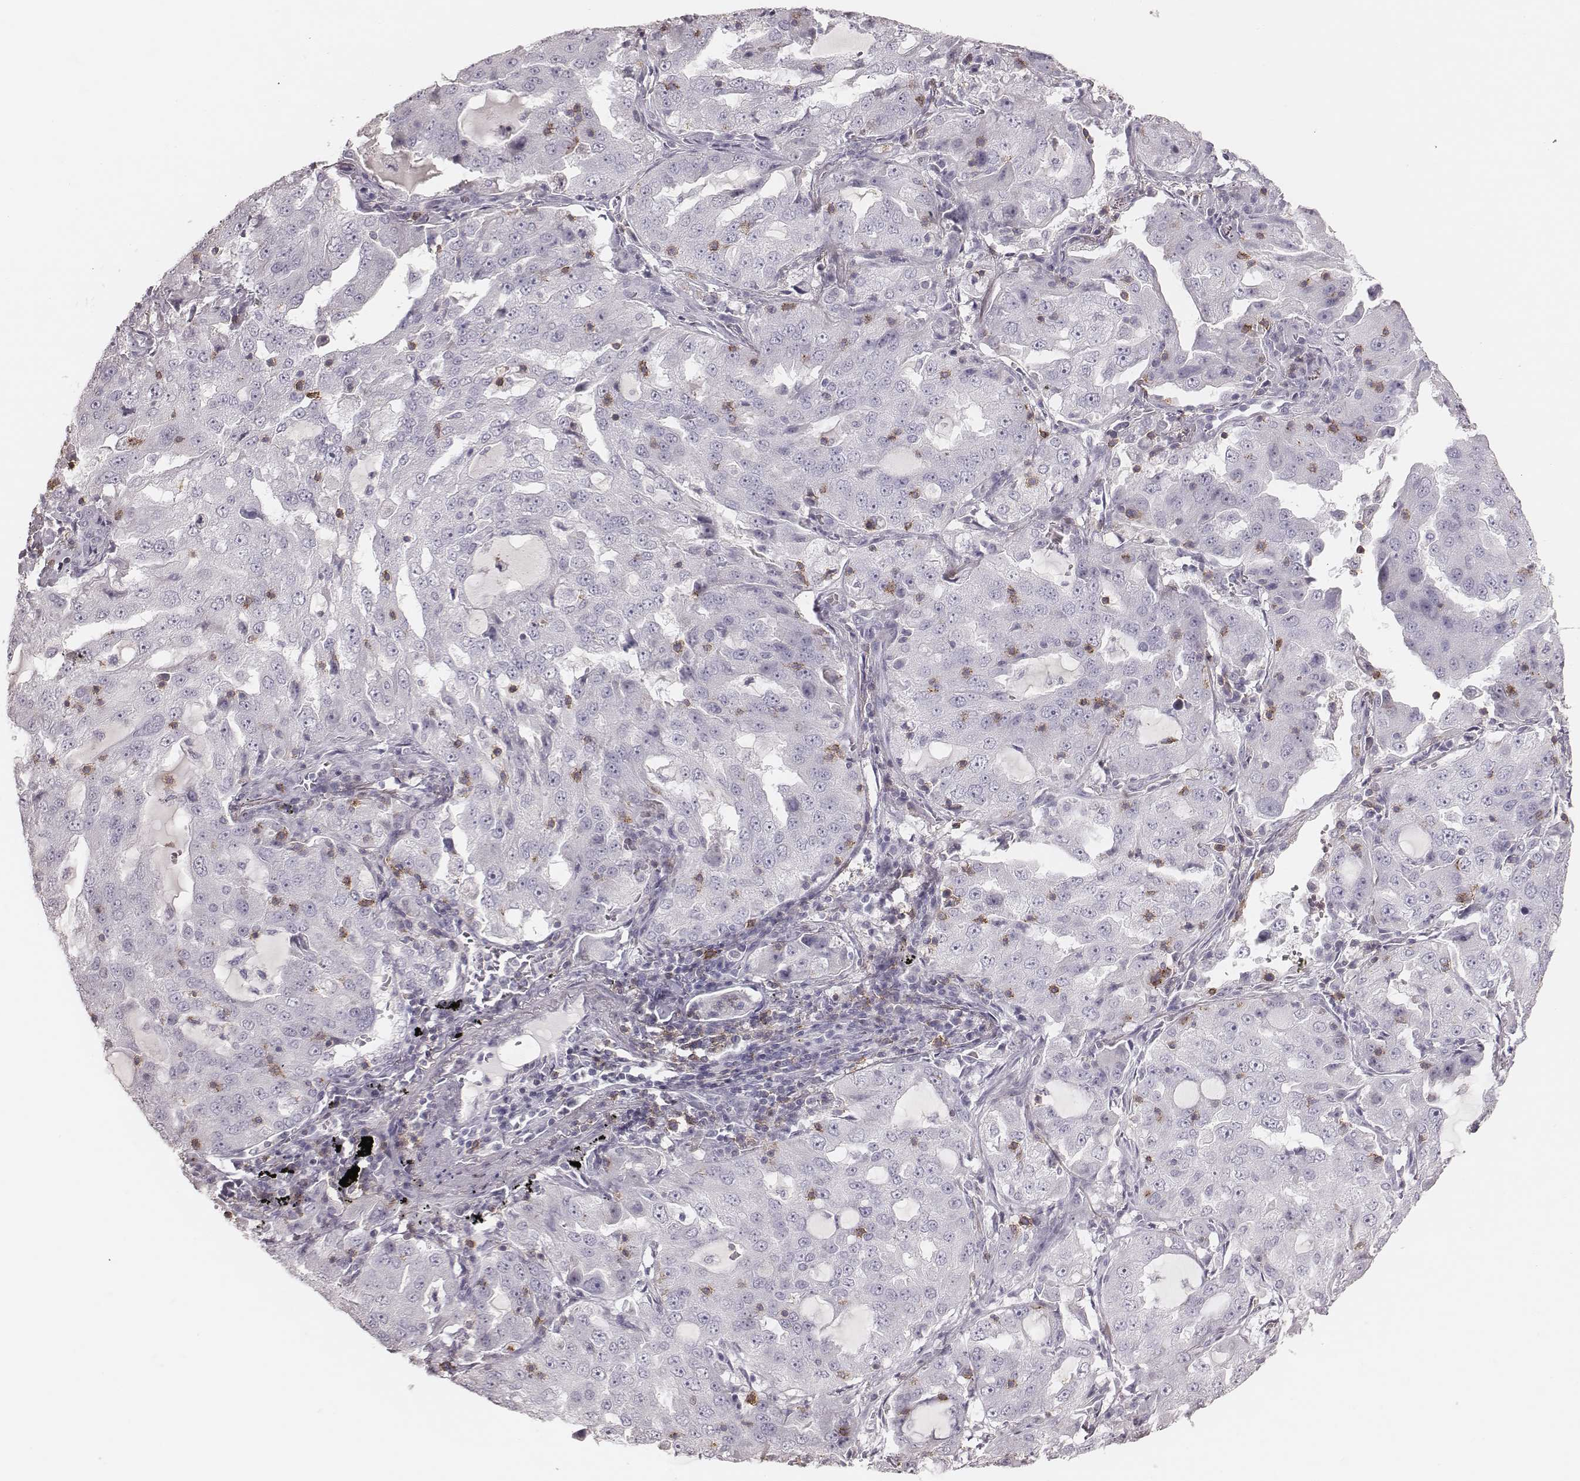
{"staining": {"intensity": "negative", "quantity": "none", "location": "none"}, "tissue": "lung cancer", "cell_type": "Tumor cells", "image_type": "cancer", "snomed": [{"axis": "morphology", "description": "Adenocarcinoma, NOS"}, {"axis": "topography", "description": "Lung"}], "caption": "IHC histopathology image of human lung cancer stained for a protein (brown), which reveals no positivity in tumor cells.", "gene": "PDCD1", "patient": {"sex": "female", "age": 61}}